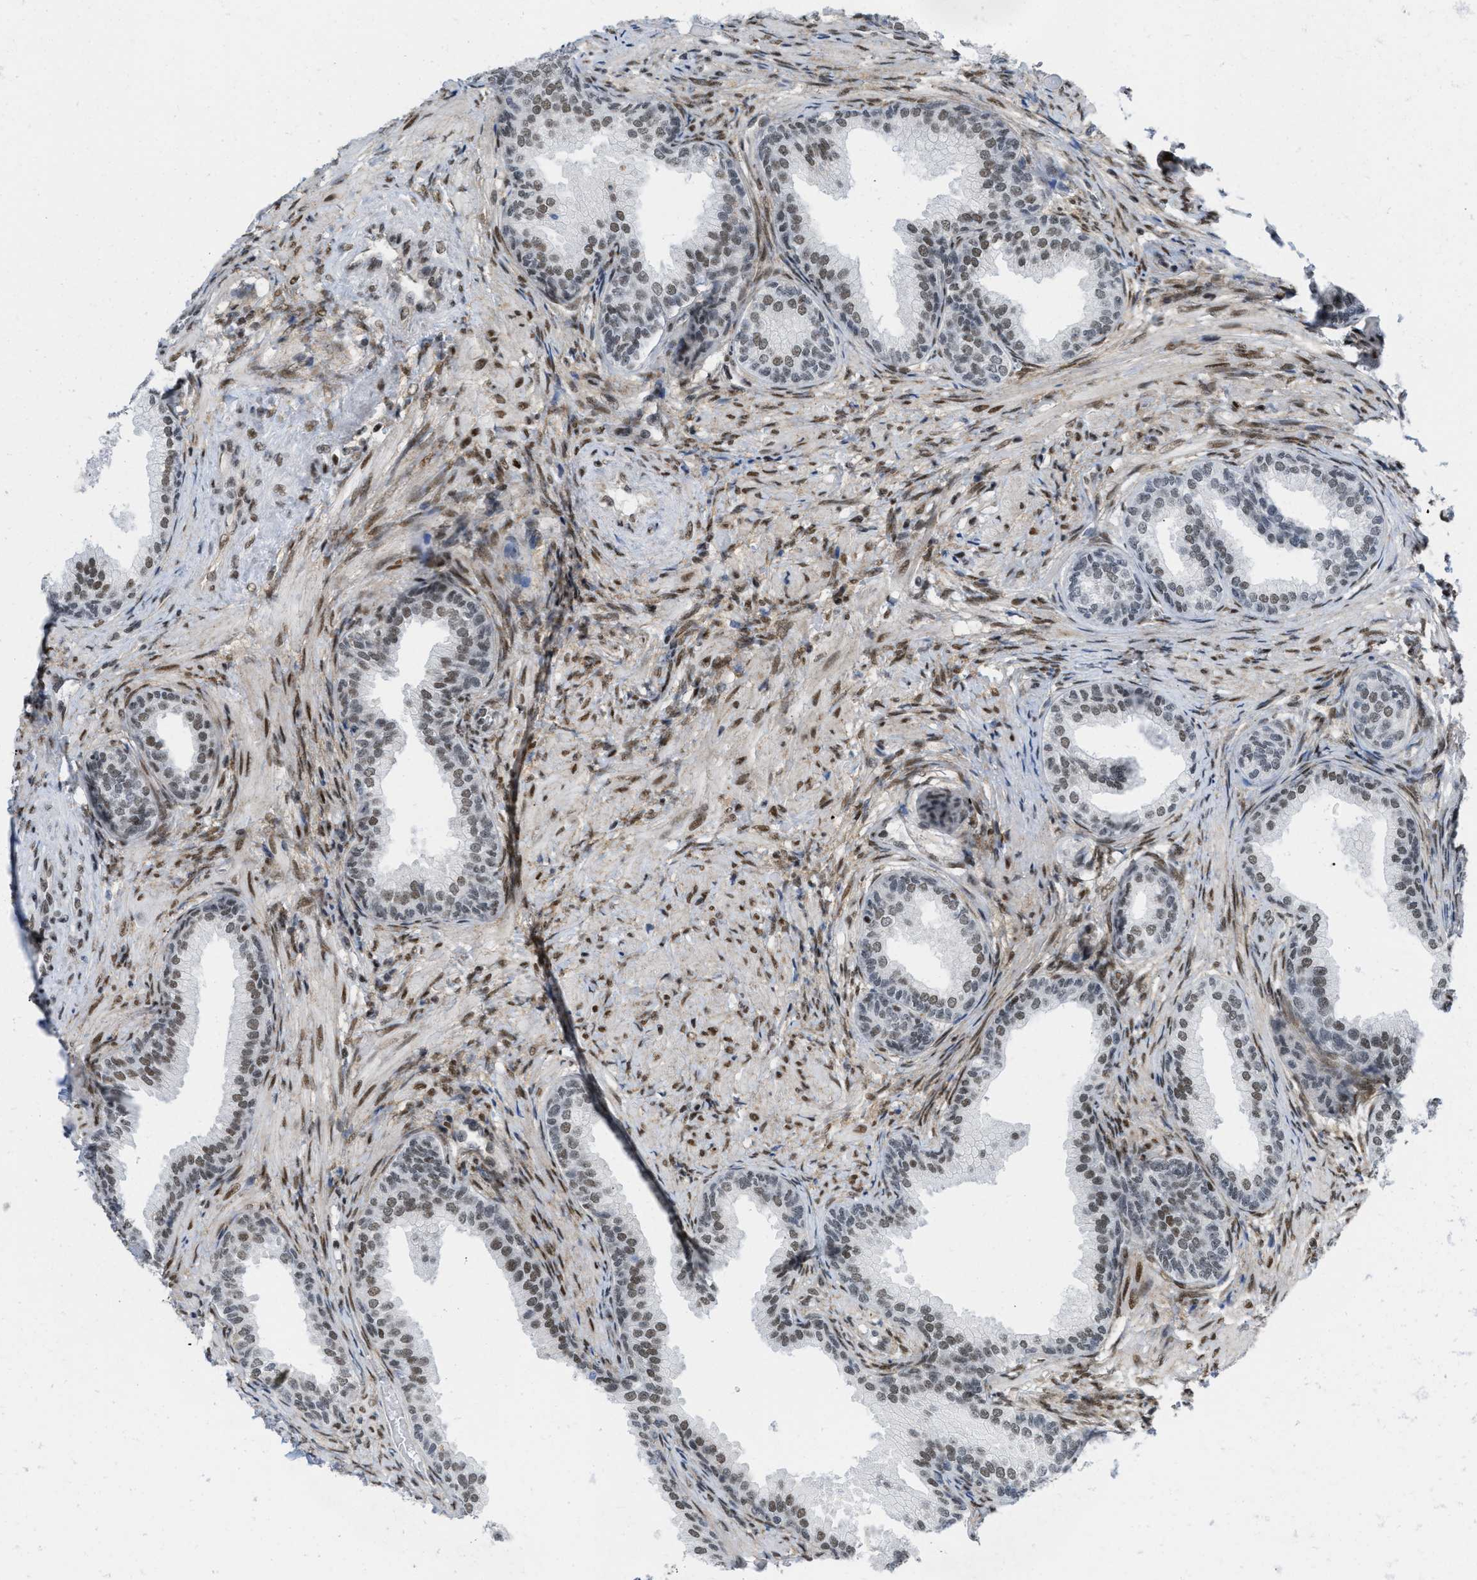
{"staining": {"intensity": "moderate", "quantity": ">75%", "location": "nuclear"}, "tissue": "prostate", "cell_type": "Glandular cells", "image_type": "normal", "snomed": [{"axis": "morphology", "description": "Normal tissue, NOS"}, {"axis": "topography", "description": "Prostate"}], "caption": "The photomicrograph reveals immunohistochemical staining of benign prostate. There is moderate nuclear staining is appreciated in approximately >75% of glandular cells.", "gene": "MIER1", "patient": {"sex": "male", "age": 76}}